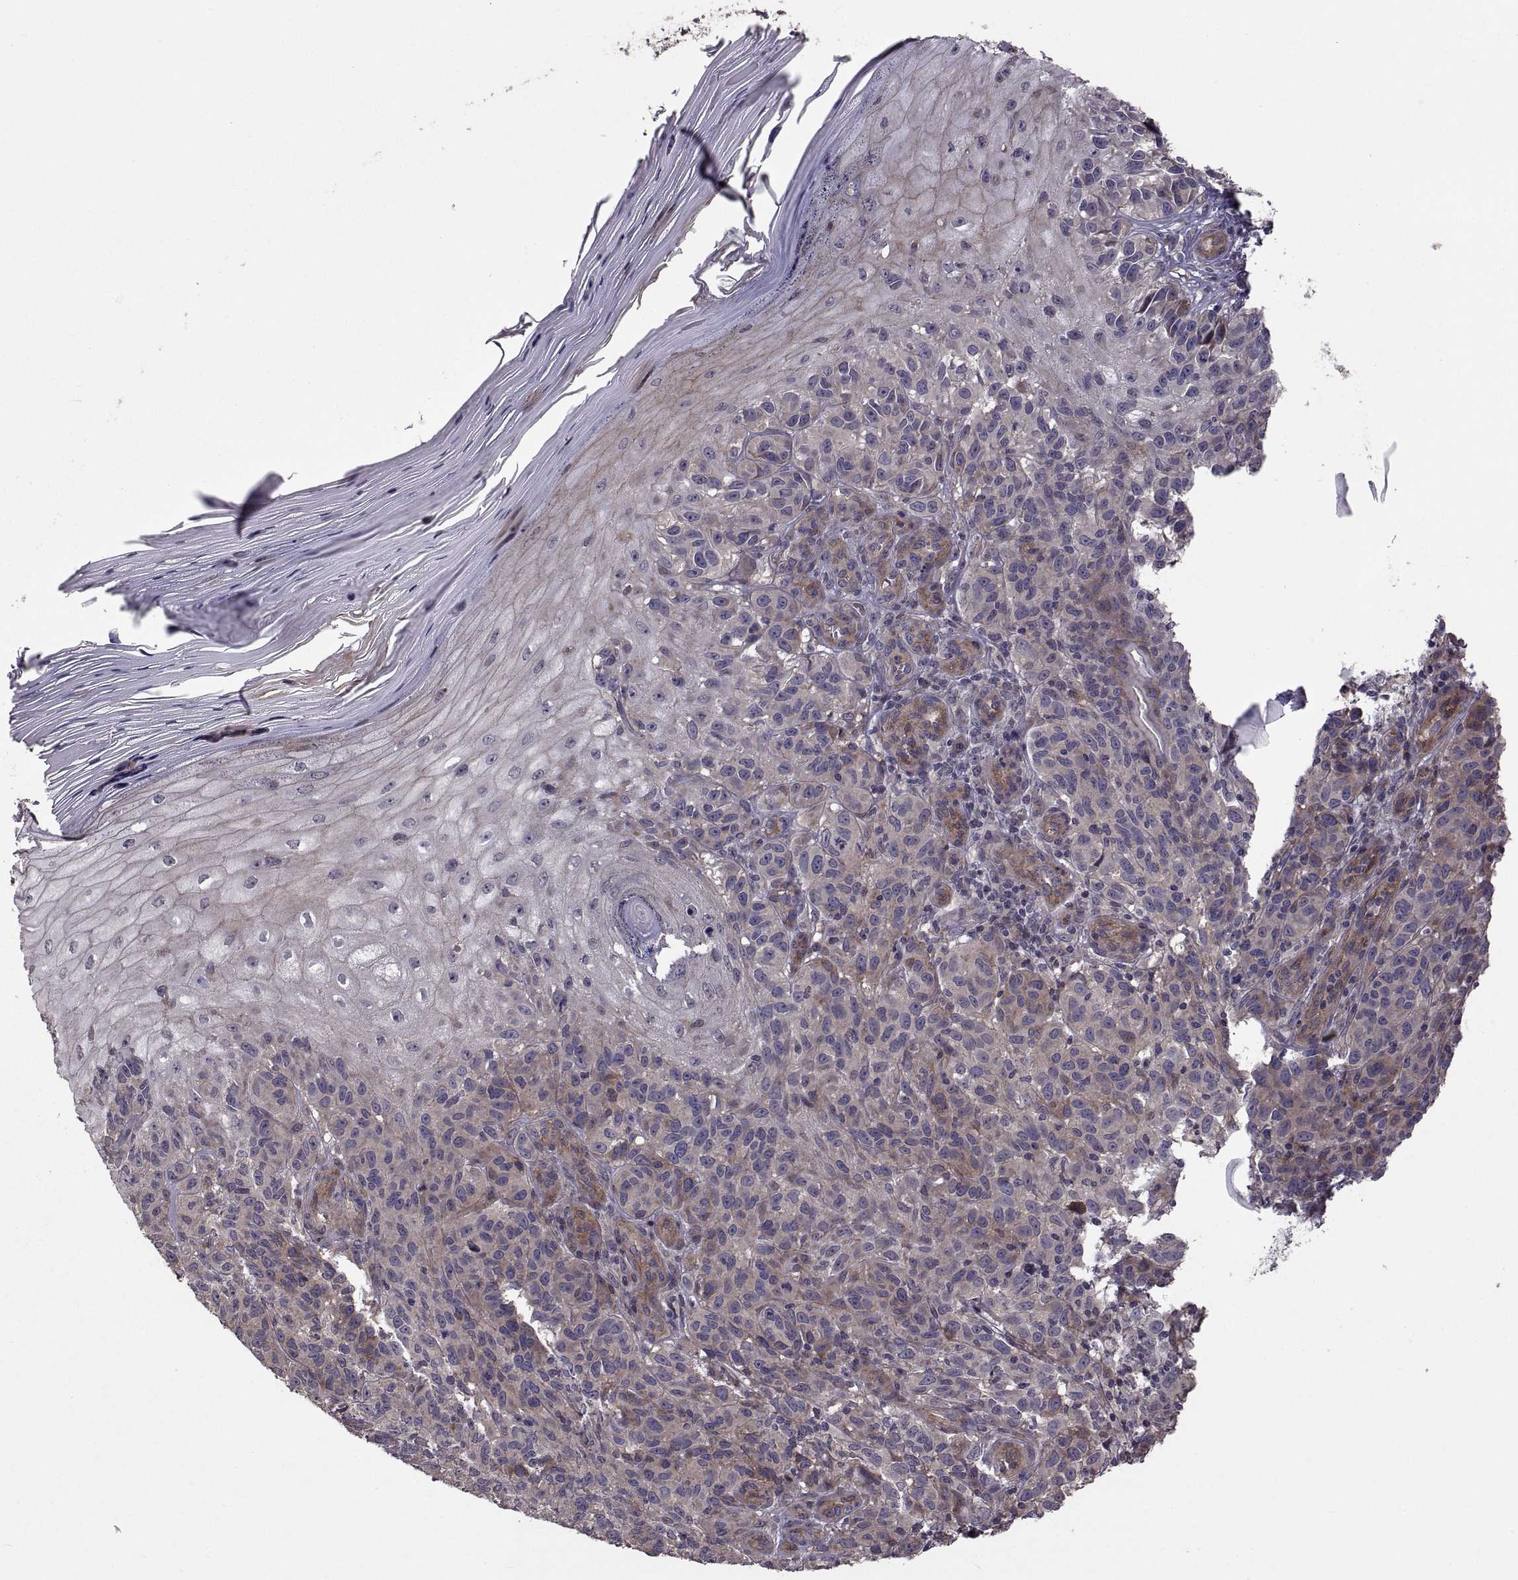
{"staining": {"intensity": "moderate", "quantity": "<25%", "location": "cytoplasmic/membranous"}, "tissue": "melanoma", "cell_type": "Tumor cells", "image_type": "cancer", "snomed": [{"axis": "morphology", "description": "Malignant melanoma, NOS"}, {"axis": "topography", "description": "Skin"}], "caption": "This micrograph displays IHC staining of melanoma, with low moderate cytoplasmic/membranous positivity in approximately <25% of tumor cells.", "gene": "PMM2", "patient": {"sex": "female", "age": 53}}